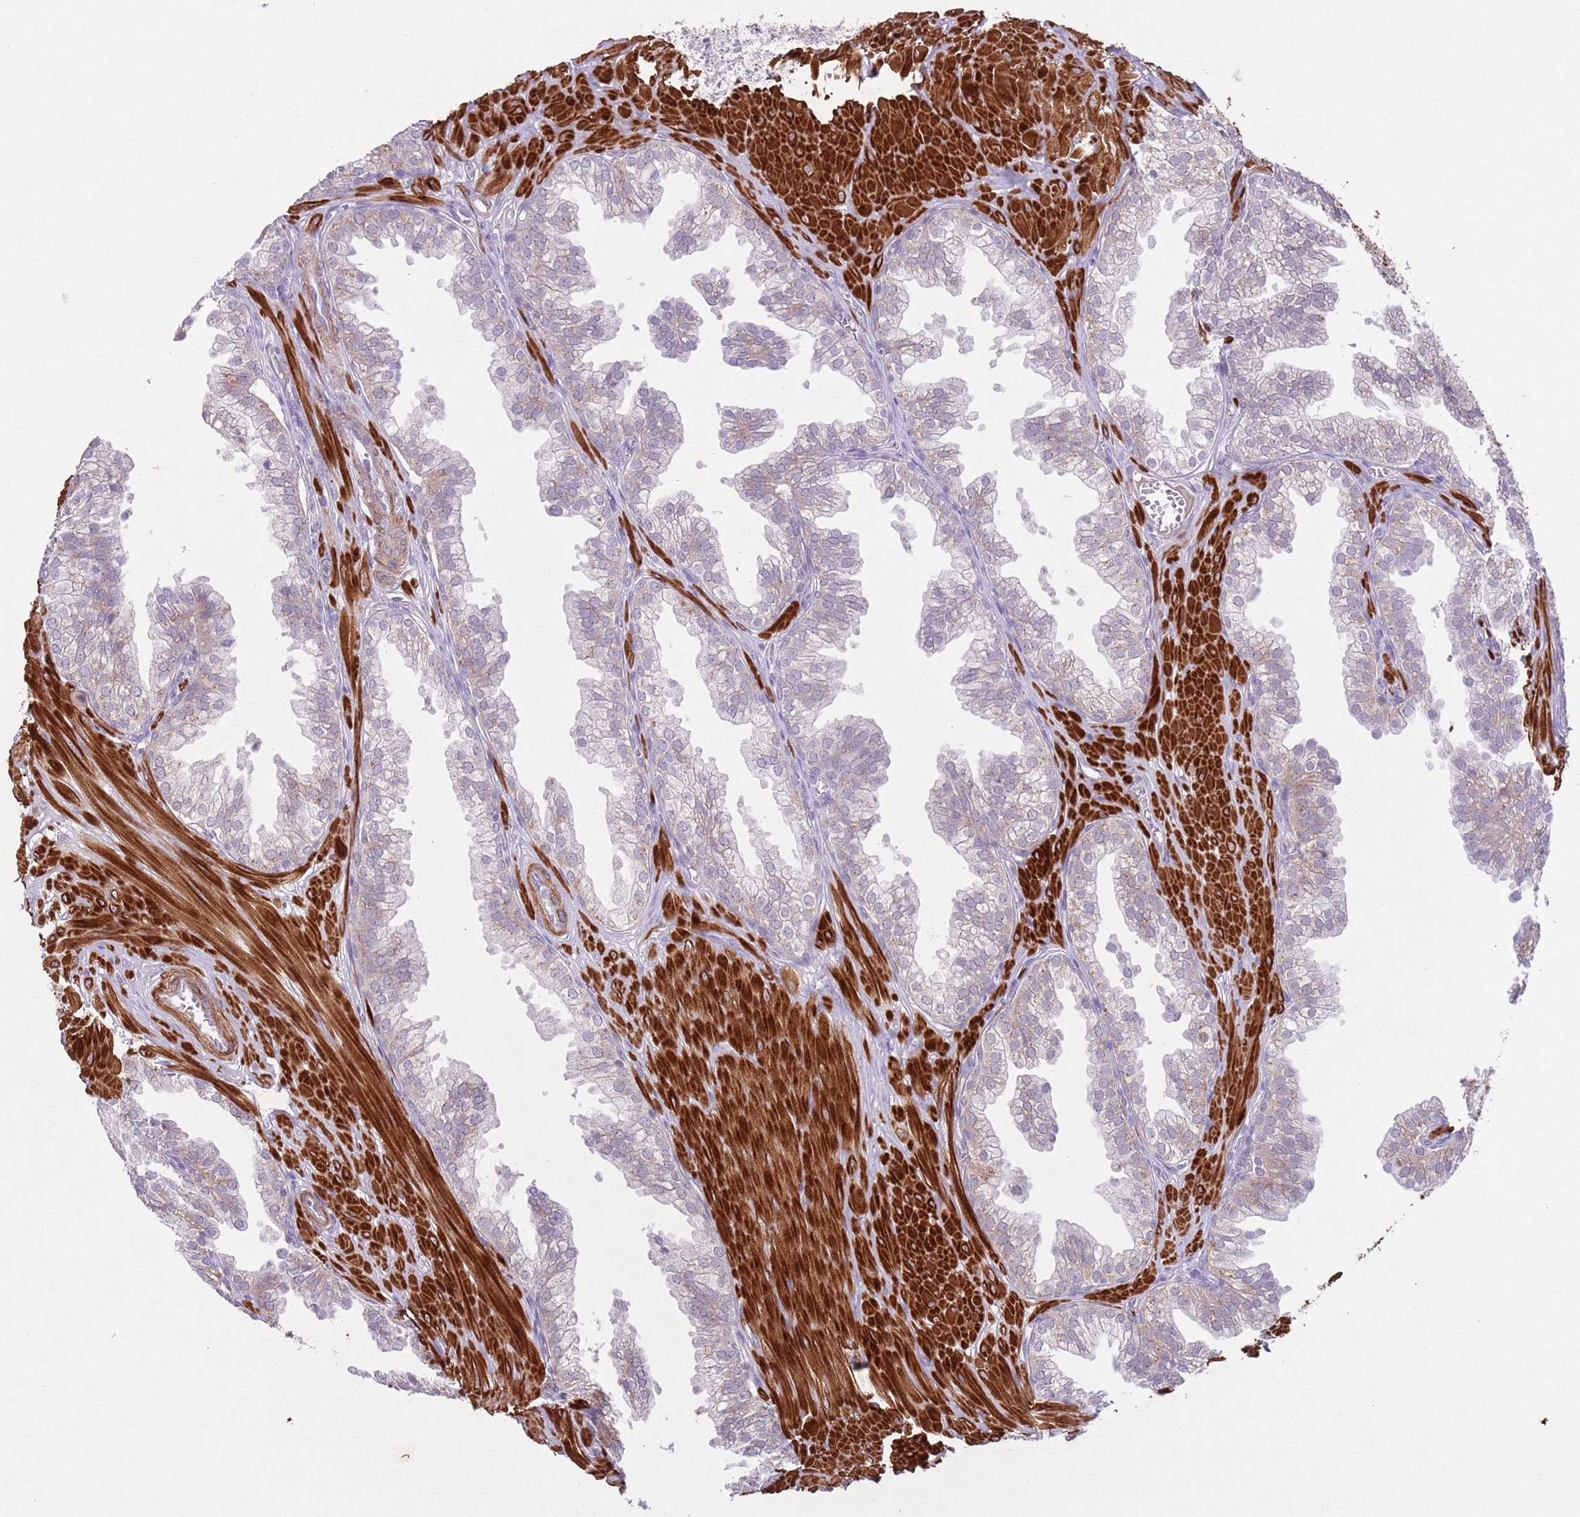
{"staining": {"intensity": "moderate", "quantity": "<25%", "location": "cytoplasmic/membranous"}, "tissue": "prostate", "cell_type": "Glandular cells", "image_type": "normal", "snomed": [{"axis": "morphology", "description": "Normal tissue, NOS"}, {"axis": "topography", "description": "Prostate"}, {"axis": "topography", "description": "Peripheral nerve tissue"}], "caption": "Immunohistochemical staining of unremarkable human prostate displays low levels of moderate cytoplasmic/membranous staining in approximately <25% of glandular cells.", "gene": "CCNI", "patient": {"sex": "male", "age": 55}}